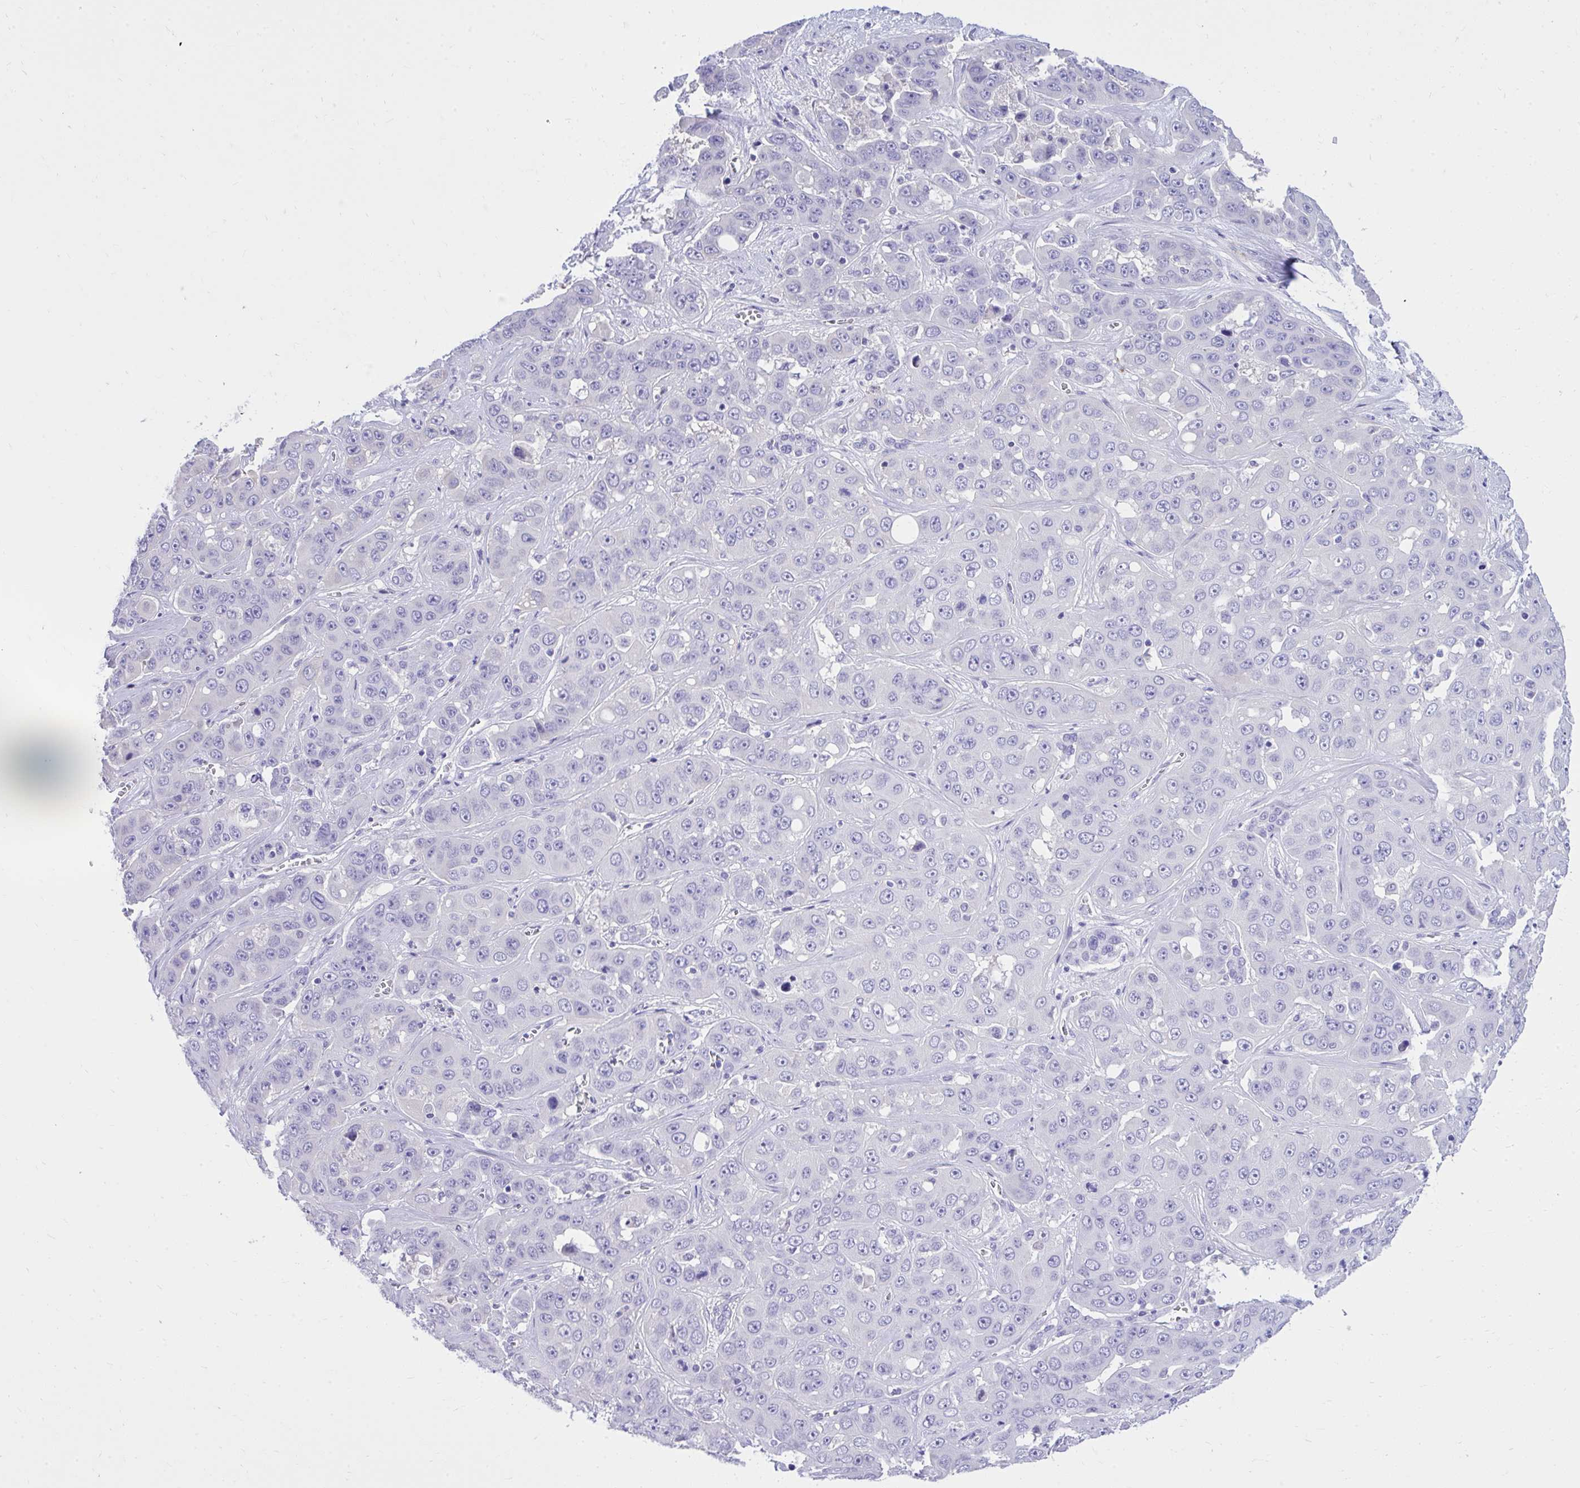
{"staining": {"intensity": "negative", "quantity": "none", "location": "none"}, "tissue": "liver cancer", "cell_type": "Tumor cells", "image_type": "cancer", "snomed": [{"axis": "morphology", "description": "Cholangiocarcinoma"}, {"axis": "topography", "description": "Liver"}], "caption": "Tumor cells show no significant protein positivity in liver cholangiocarcinoma.", "gene": "PSD", "patient": {"sex": "female", "age": 52}}